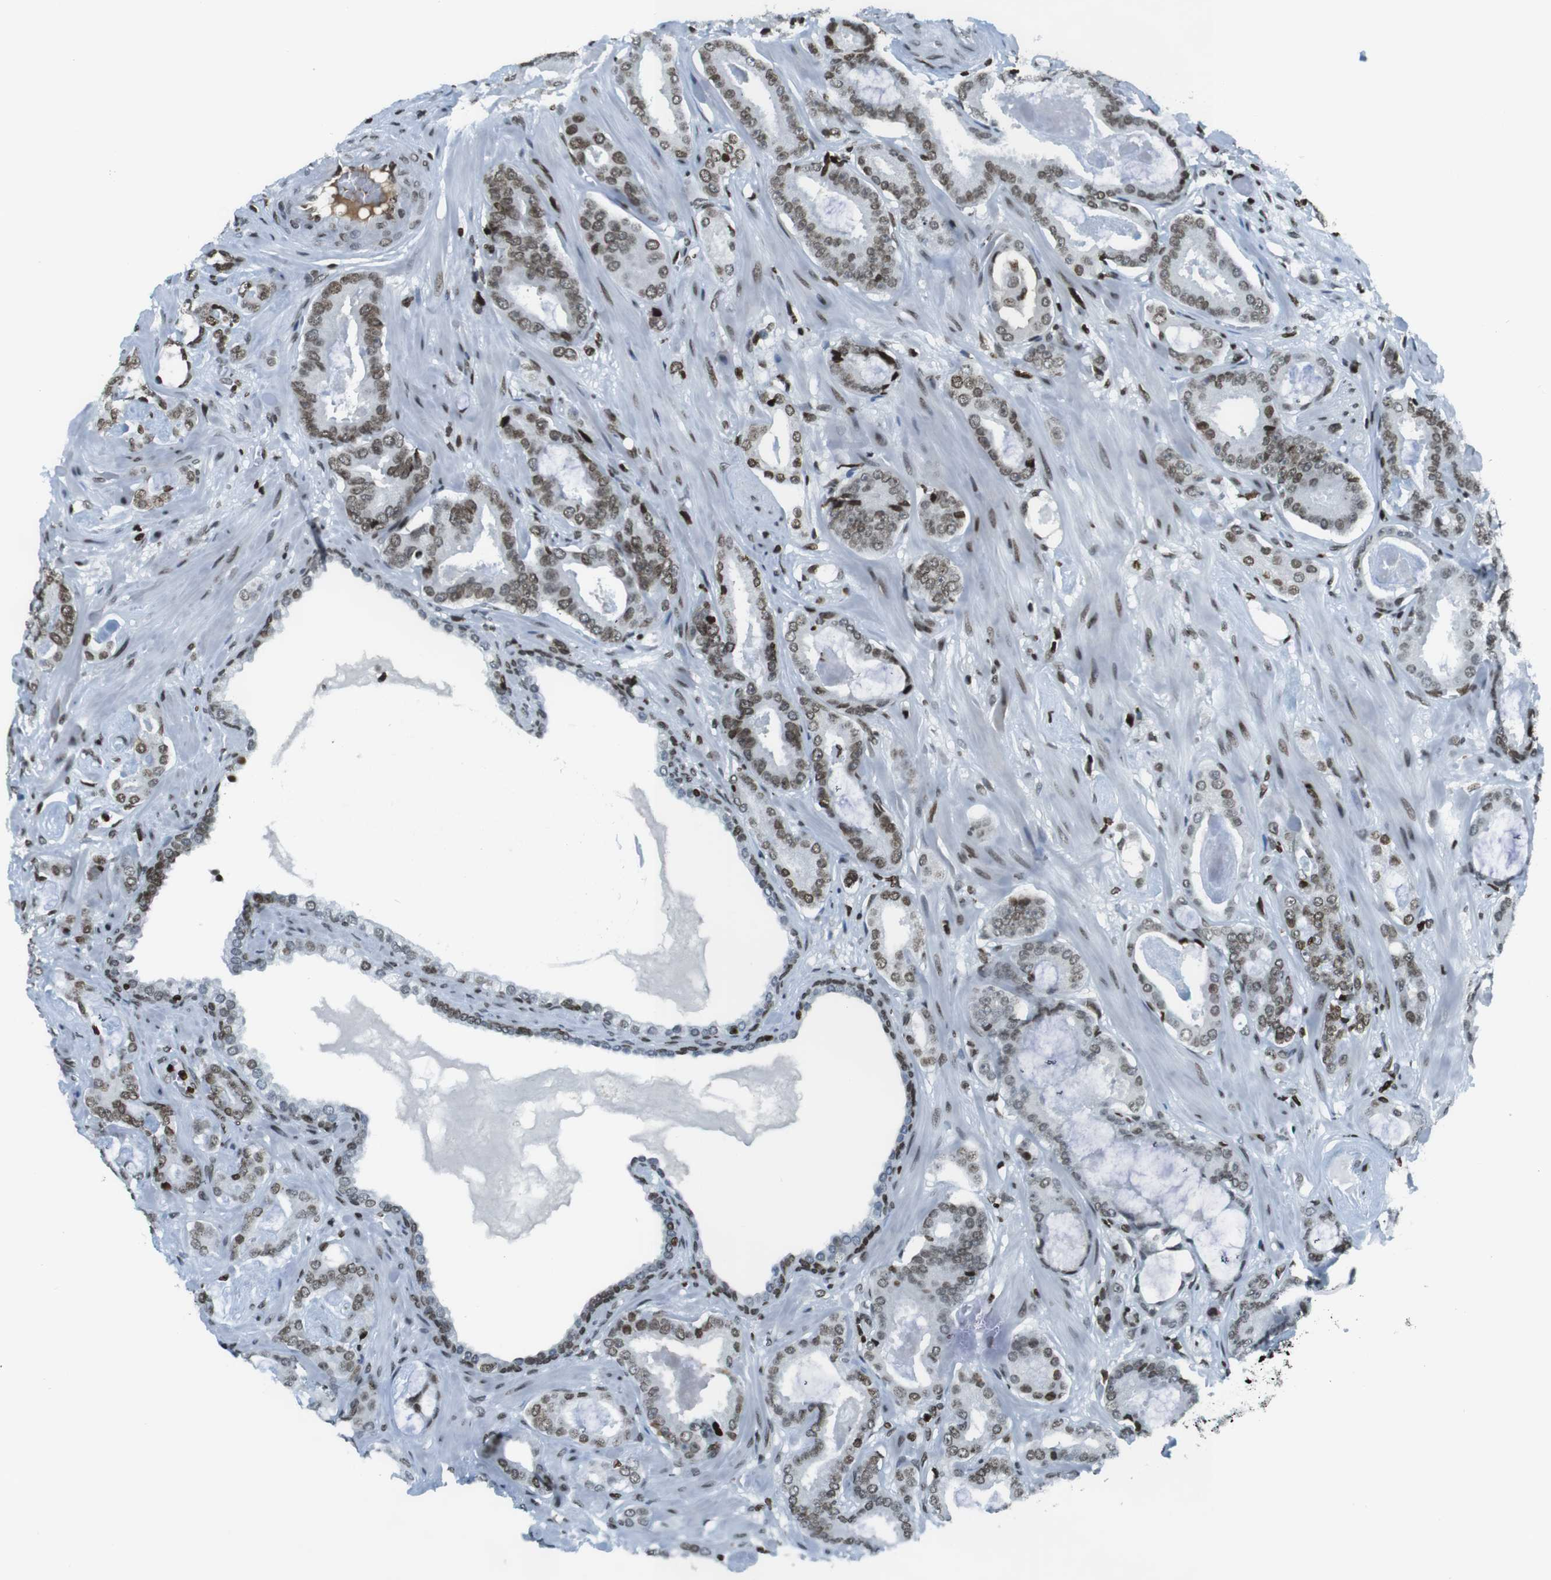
{"staining": {"intensity": "moderate", "quantity": ">75%", "location": "nuclear"}, "tissue": "prostate cancer", "cell_type": "Tumor cells", "image_type": "cancer", "snomed": [{"axis": "morphology", "description": "Adenocarcinoma, Low grade"}, {"axis": "topography", "description": "Prostate"}], "caption": "Tumor cells exhibit moderate nuclear expression in about >75% of cells in prostate cancer (adenocarcinoma (low-grade)).", "gene": "H2AC8", "patient": {"sex": "male", "age": 53}}